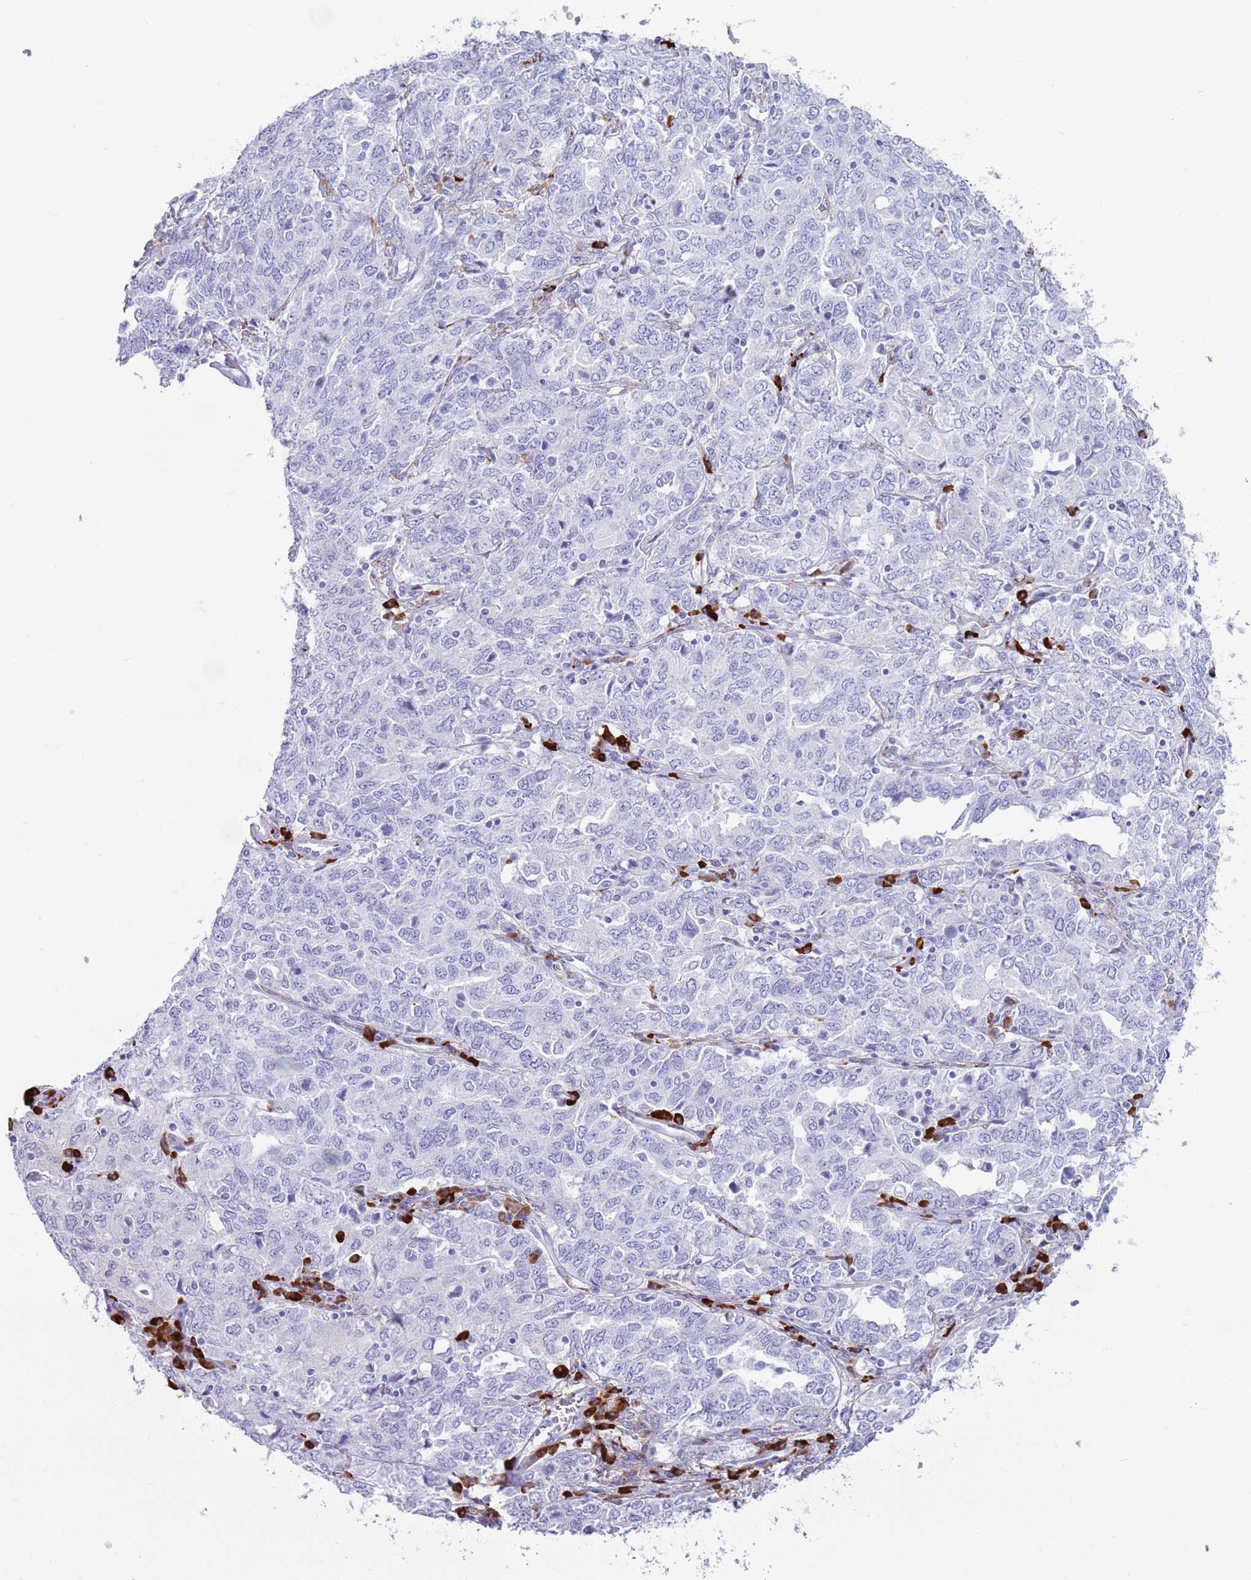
{"staining": {"intensity": "negative", "quantity": "none", "location": "none"}, "tissue": "ovarian cancer", "cell_type": "Tumor cells", "image_type": "cancer", "snomed": [{"axis": "morphology", "description": "Carcinoma, endometroid"}, {"axis": "topography", "description": "Ovary"}], "caption": "There is no significant expression in tumor cells of ovarian cancer (endometroid carcinoma).", "gene": "LY6G5B", "patient": {"sex": "female", "age": 62}}